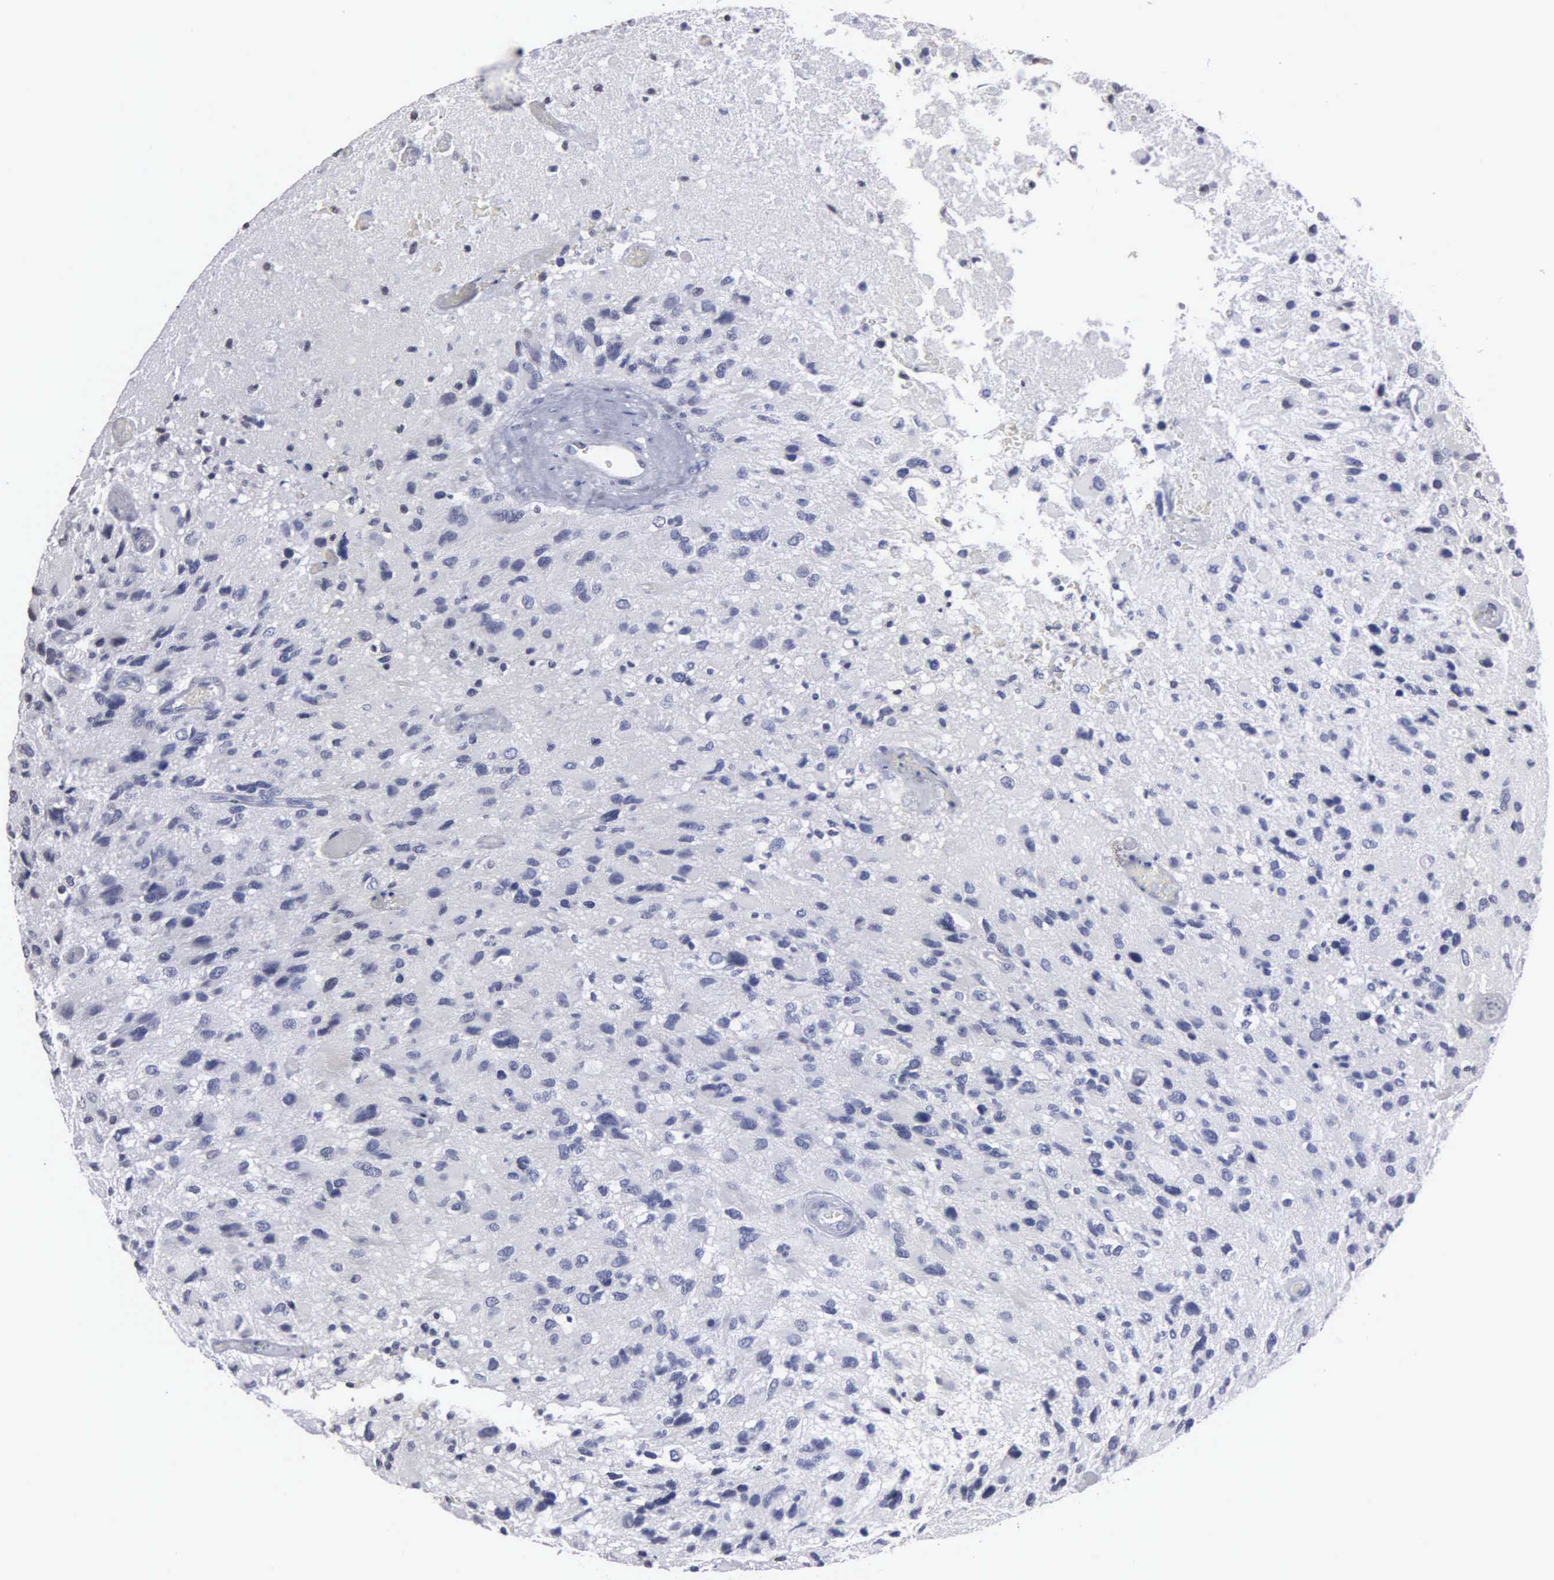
{"staining": {"intensity": "negative", "quantity": "none", "location": "none"}, "tissue": "glioma", "cell_type": "Tumor cells", "image_type": "cancer", "snomed": [{"axis": "morphology", "description": "Glioma, malignant, High grade"}, {"axis": "topography", "description": "Brain"}], "caption": "This photomicrograph is of glioma stained with immunohistochemistry (IHC) to label a protein in brown with the nuclei are counter-stained blue. There is no positivity in tumor cells. The staining is performed using DAB brown chromogen with nuclei counter-stained in using hematoxylin.", "gene": "UPB1", "patient": {"sex": "male", "age": 69}}